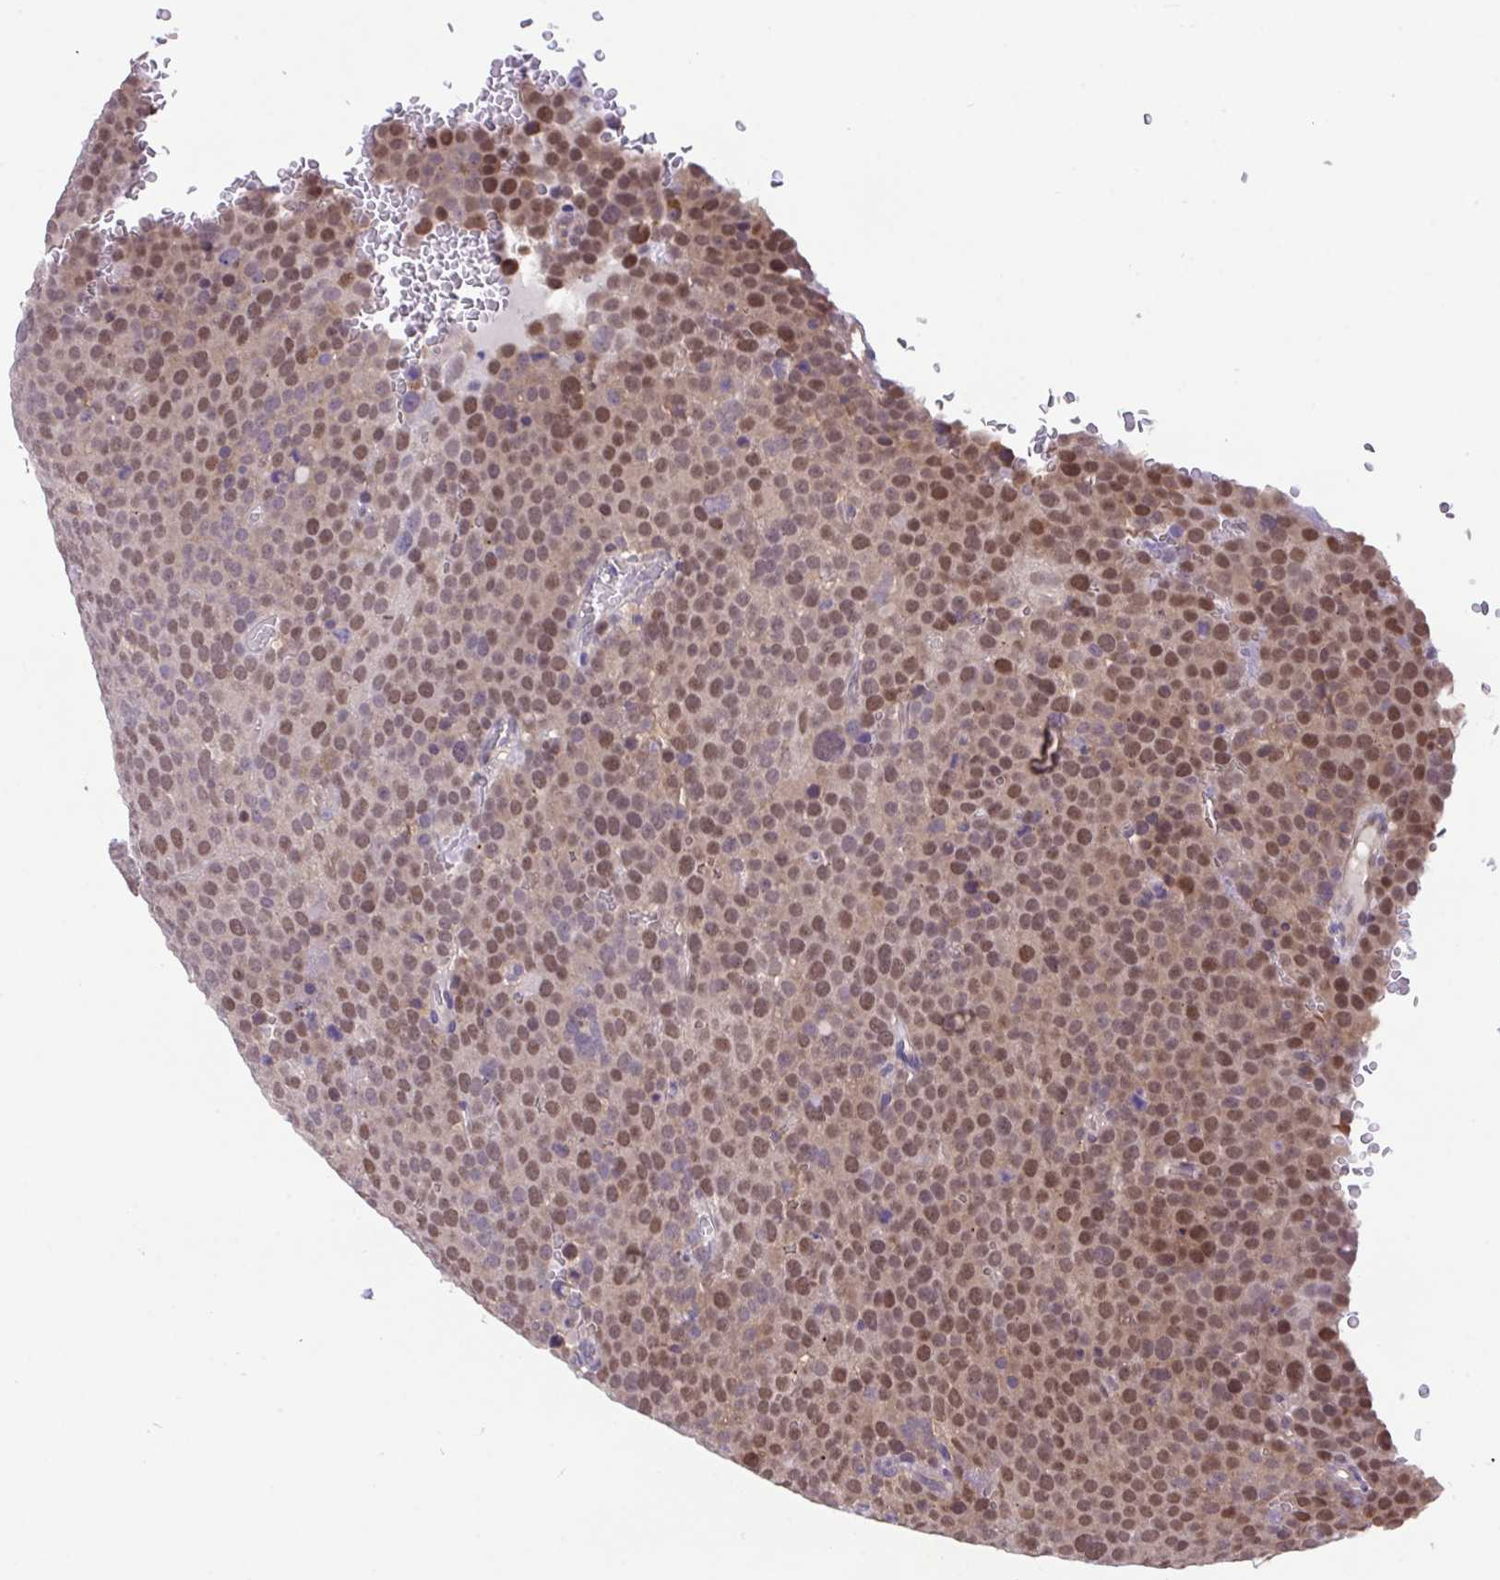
{"staining": {"intensity": "moderate", "quantity": ">75%", "location": "nuclear"}, "tissue": "testis cancer", "cell_type": "Tumor cells", "image_type": "cancer", "snomed": [{"axis": "morphology", "description": "Seminoma, NOS"}, {"axis": "topography", "description": "Testis"}], "caption": "A photomicrograph of seminoma (testis) stained for a protein exhibits moderate nuclear brown staining in tumor cells.", "gene": "ZNF444", "patient": {"sex": "male", "age": 71}}